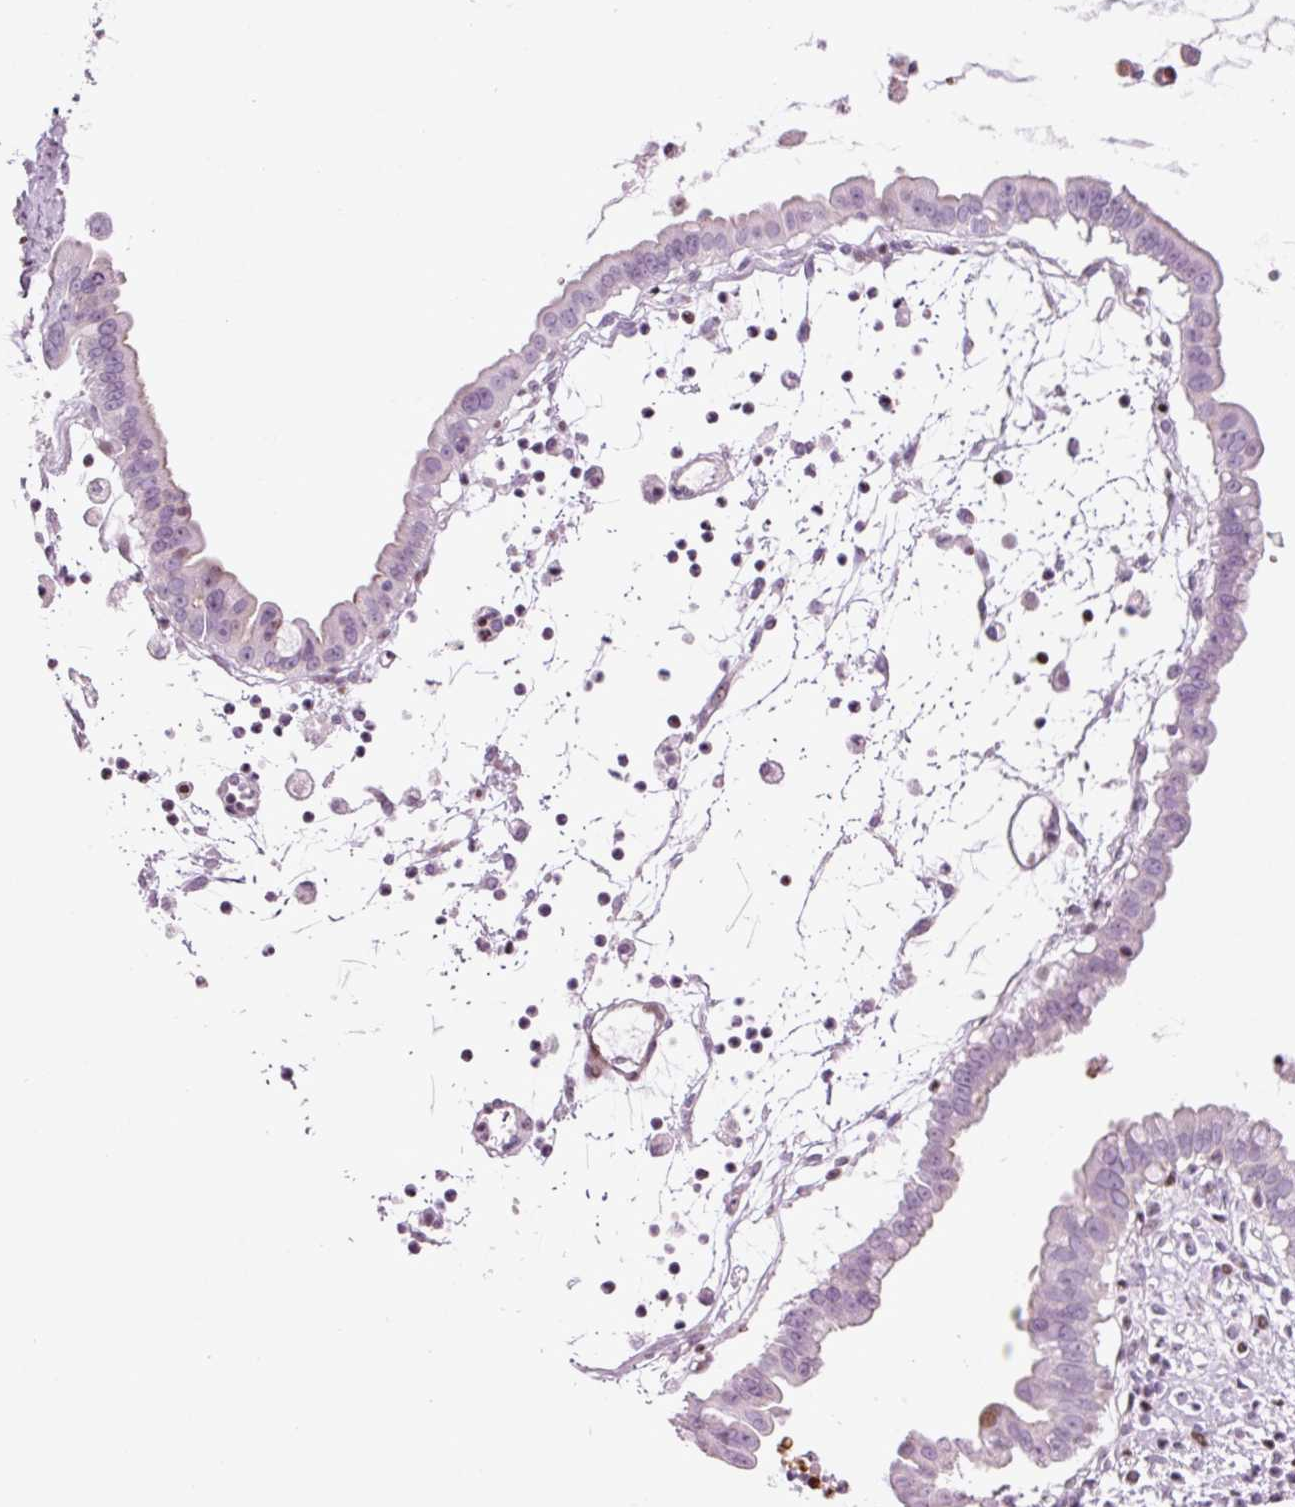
{"staining": {"intensity": "negative", "quantity": "none", "location": "none"}, "tissue": "ovarian cancer", "cell_type": "Tumor cells", "image_type": "cancer", "snomed": [{"axis": "morphology", "description": "Cystadenocarcinoma, mucinous, NOS"}, {"axis": "topography", "description": "Ovary"}], "caption": "DAB immunohistochemical staining of mucinous cystadenocarcinoma (ovarian) exhibits no significant staining in tumor cells. The staining is performed using DAB (3,3'-diaminobenzidine) brown chromogen with nuclei counter-stained in using hematoxylin.", "gene": "ANKRD20A1", "patient": {"sex": "female", "age": 61}}